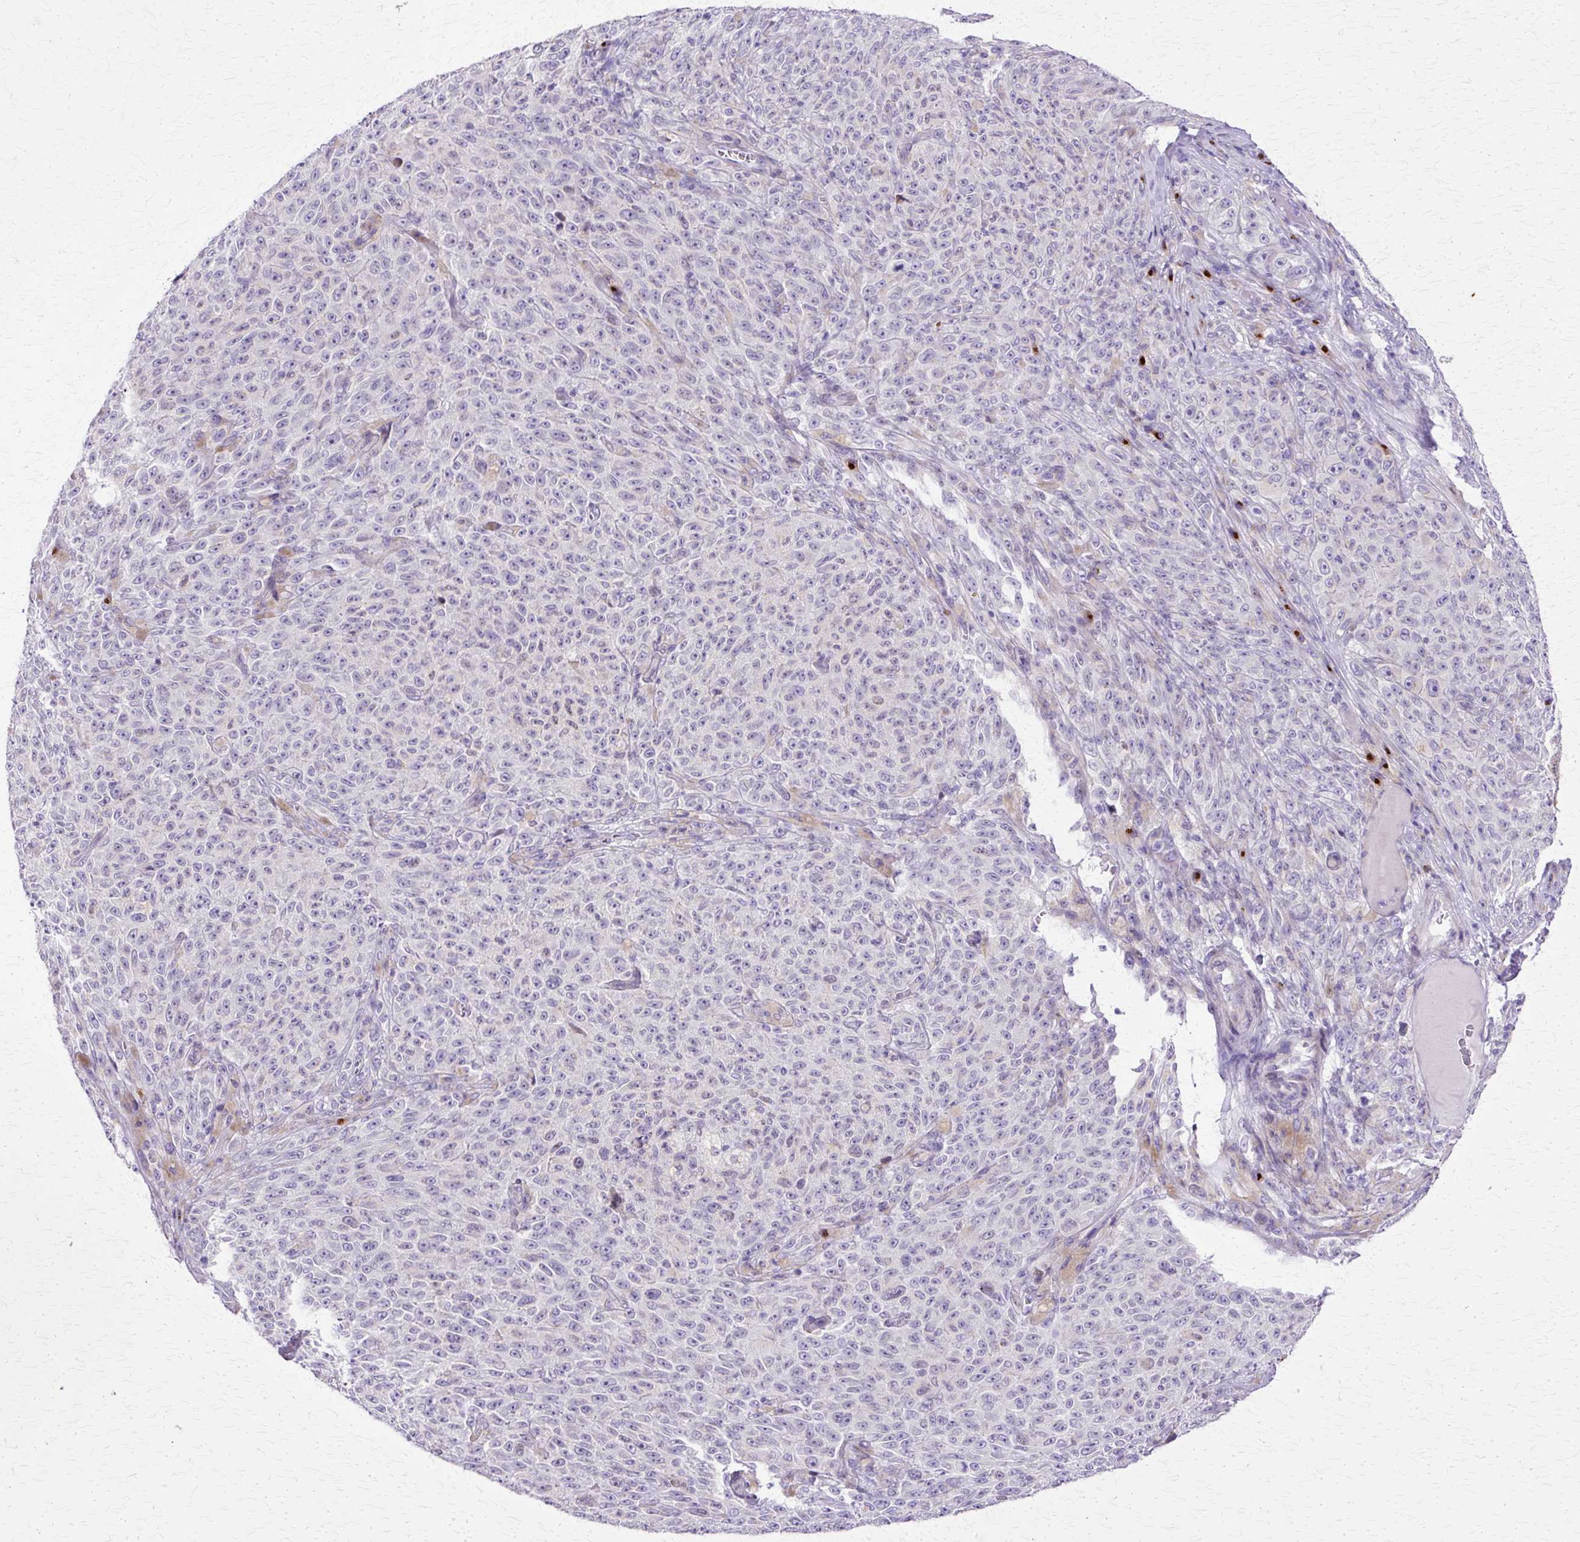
{"staining": {"intensity": "negative", "quantity": "none", "location": "none"}, "tissue": "melanoma", "cell_type": "Tumor cells", "image_type": "cancer", "snomed": [{"axis": "morphology", "description": "Malignant melanoma, NOS"}, {"axis": "topography", "description": "Skin"}], "caption": "Melanoma was stained to show a protein in brown. There is no significant positivity in tumor cells.", "gene": "TBC1D3G", "patient": {"sex": "female", "age": 82}}